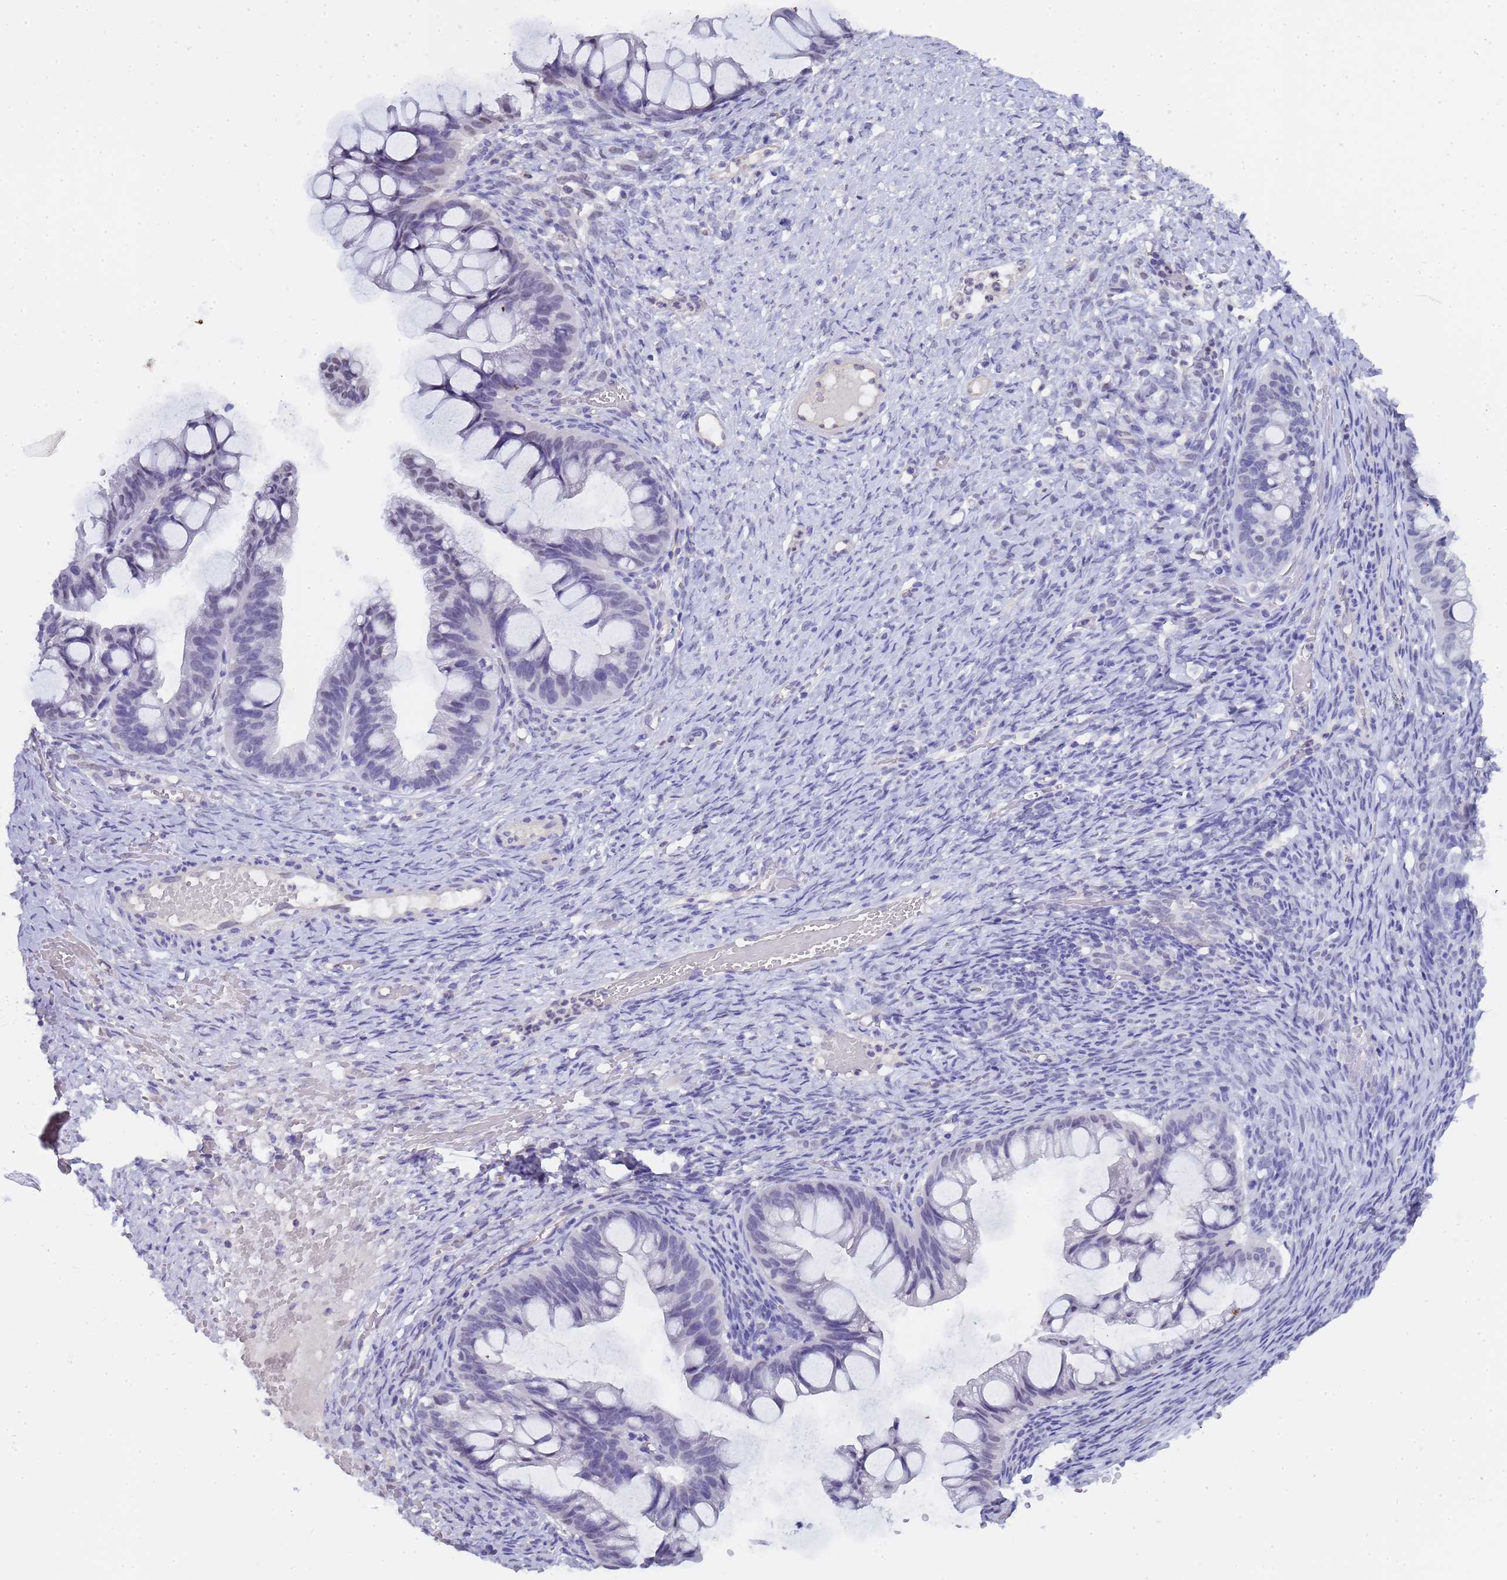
{"staining": {"intensity": "negative", "quantity": "none", "location": "none"}, "tissue": "ovarian cancer", "cell_type": "Tumor cells", "image_type": "cancer", "snomed": [{"axis": "morphology", "description": "Cystadenocarcinoma, mucinous, NOS"}, {"axis": "topography", "description": "Ovary"}], "caption": "High power microscopy micrograph of an immunohistochemistry image of ovarian cancer, revealing no significant expression in tumor cells.", "gene": "CTRC", "patient": {"sex": "female", "age": 73}}